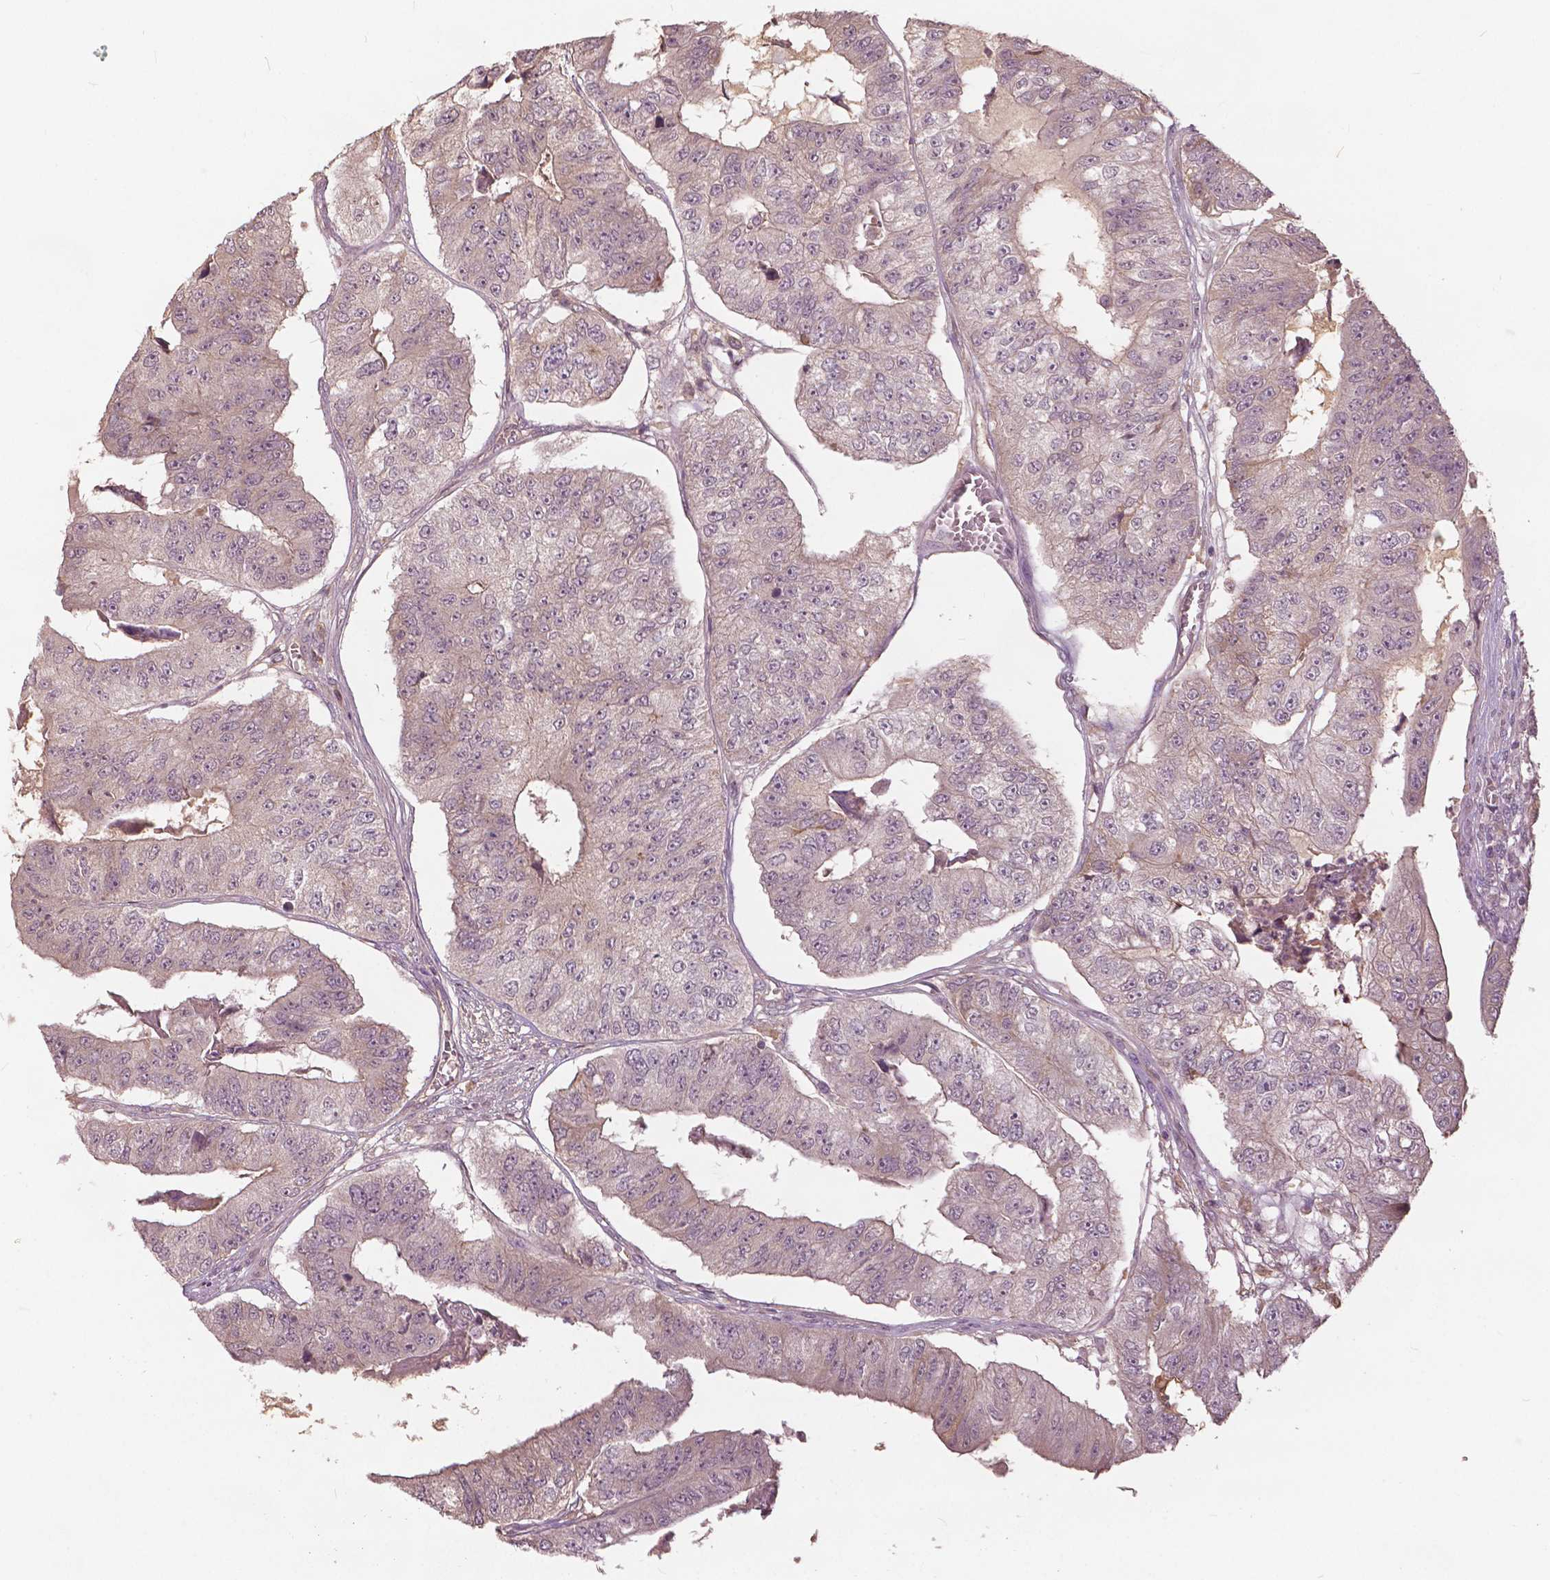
{"staining": {"intensity": "weak", "quantity": "<25%", "location": "cytoplasmic/membranous,nuclear"}, "tissue": "colorectal cancer", "cell_type": "Tumor cells", "image_type": "cancer", "snomed": [{"axis": "morphology", "description": "Adenocarcinoma, NOS"}, {"axis": "topography", "description": "Colon"}], "caption": "High magnification brightfield microscopy of adenocarcinoma (colorectal) stained with DAB (3,3'-diaminobenzidine) (brown) and counterstained with hematoxylin (blue): tumor cells show no significant staining.", "gene": "ANGPTL4", "patient": {"sex": "female", "age": 67}}